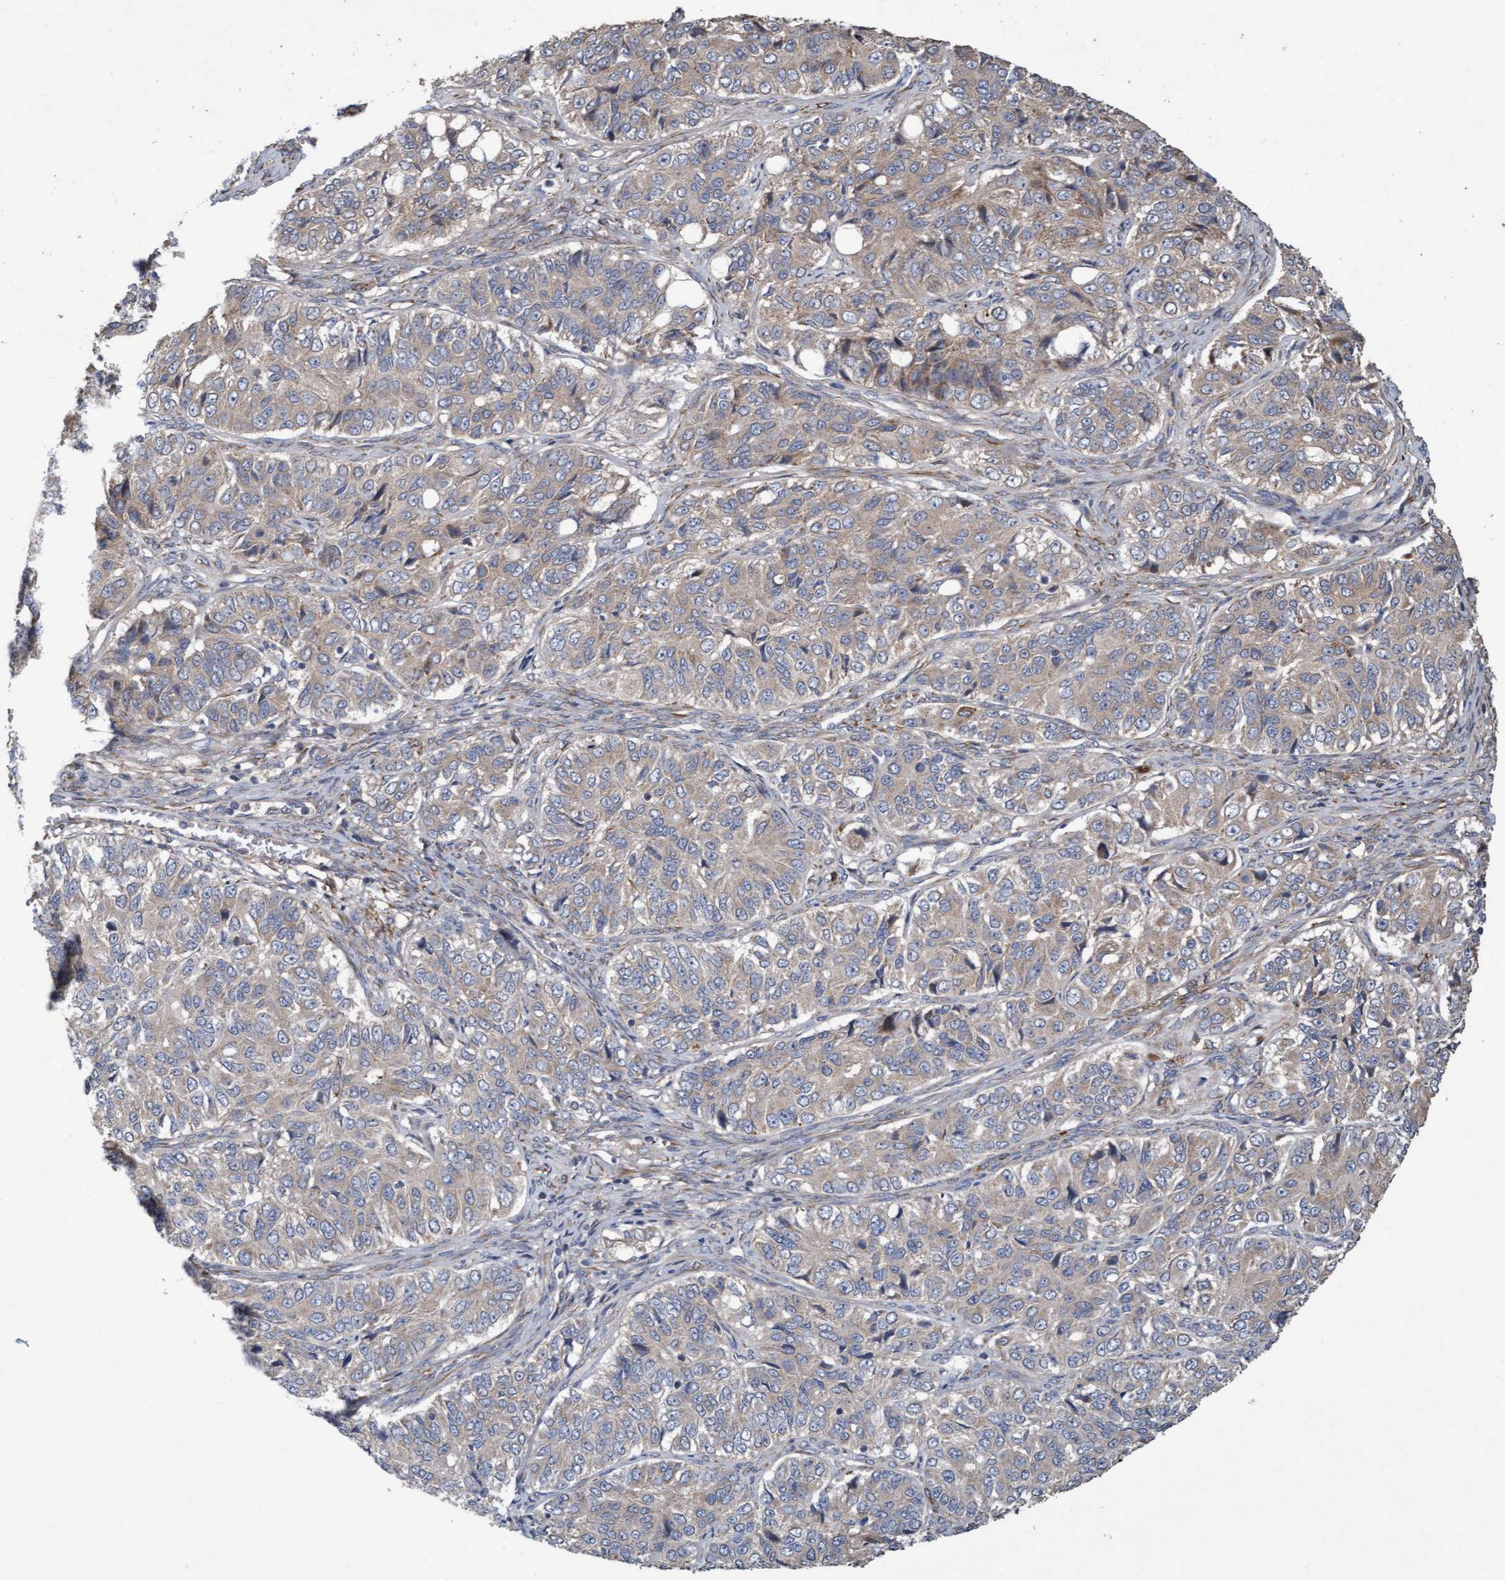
{"staining": {"intensity": "weak", "quantity": "25%-75%", "location": "cytoplasmic/membranous"}, "tissue": "ovarian cancer", "cell_type": "Tumor cells", "image_type": "cancer", "snomed": [{"axis": "morphology", "description": "Carcinoma, endometroid"}, {"axis": "topography", "description": "Ovary"}], "caption": "DAB (3,3'-diaminobenzidine) immunohistochemical staining of human ovarian cancer (endometroid carcinoma) reveals weak cytoplasmic/membranous protein staining in approximately 25%-75% of tumor cells. (DAB = brown stain, brightfield microscopy at high magnification).", "gene": "DDHD2", "patient": {"sex": "female", "age": 51}}